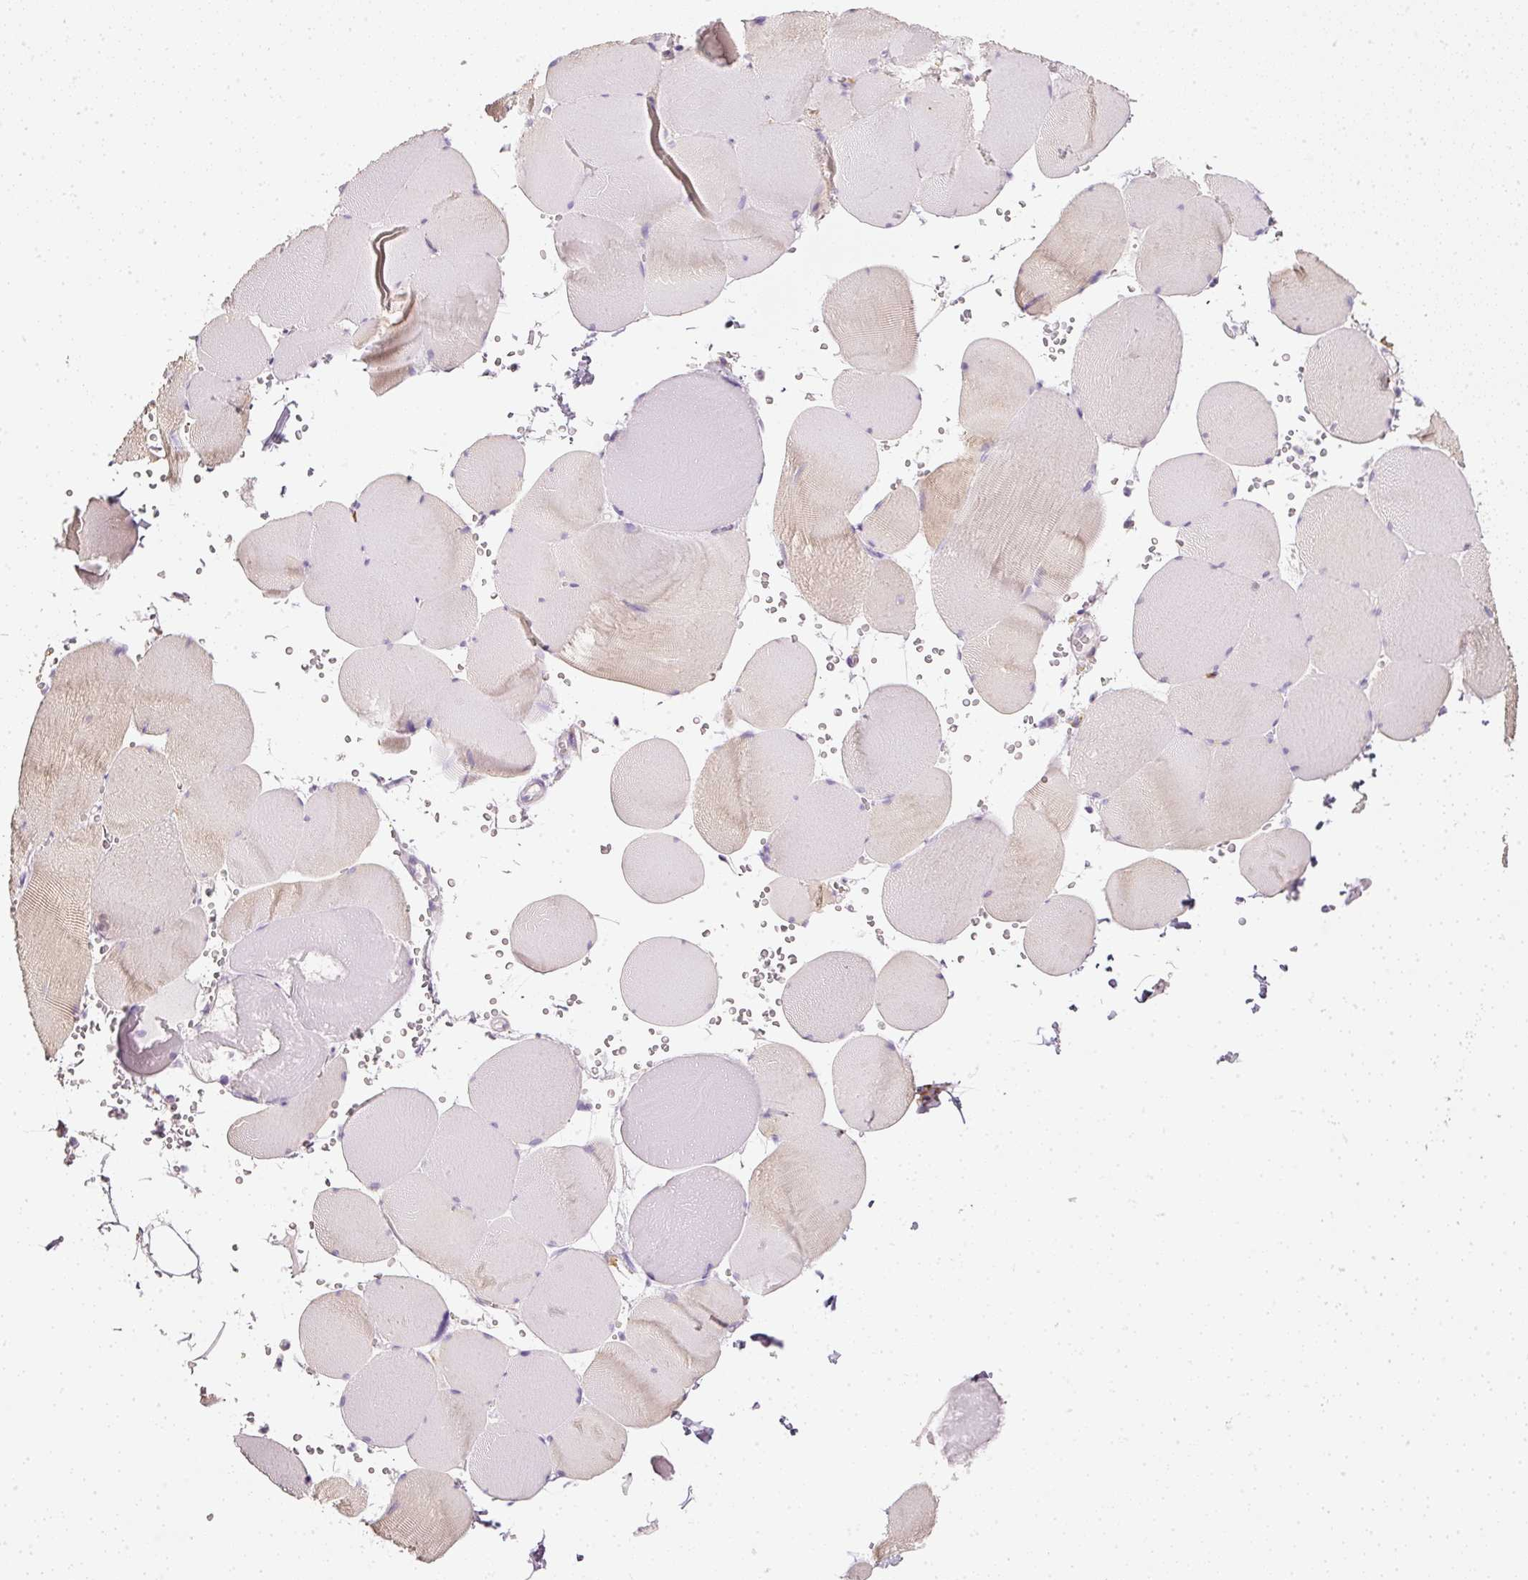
{"staining": {"intensity": "negative", "quantity": "none", "location": "none"}, "tissue": "skeletal muscle", "cell_type": "Myocytes", "image_type": "normal", "snomed": [{"axis": "morphology", "description": "Normal tissue, NOS"}, {"axis": "topography", "description": "Skeletal muscle"}, {"axis": "topography", "description": "Head-Neck"}], "caption": "A micrograph of skeletal muscle stained for a protein exhibits no brown staining in myocytes.", "gene": "EVL", "patient": {"sex": "male", "age": 66}}